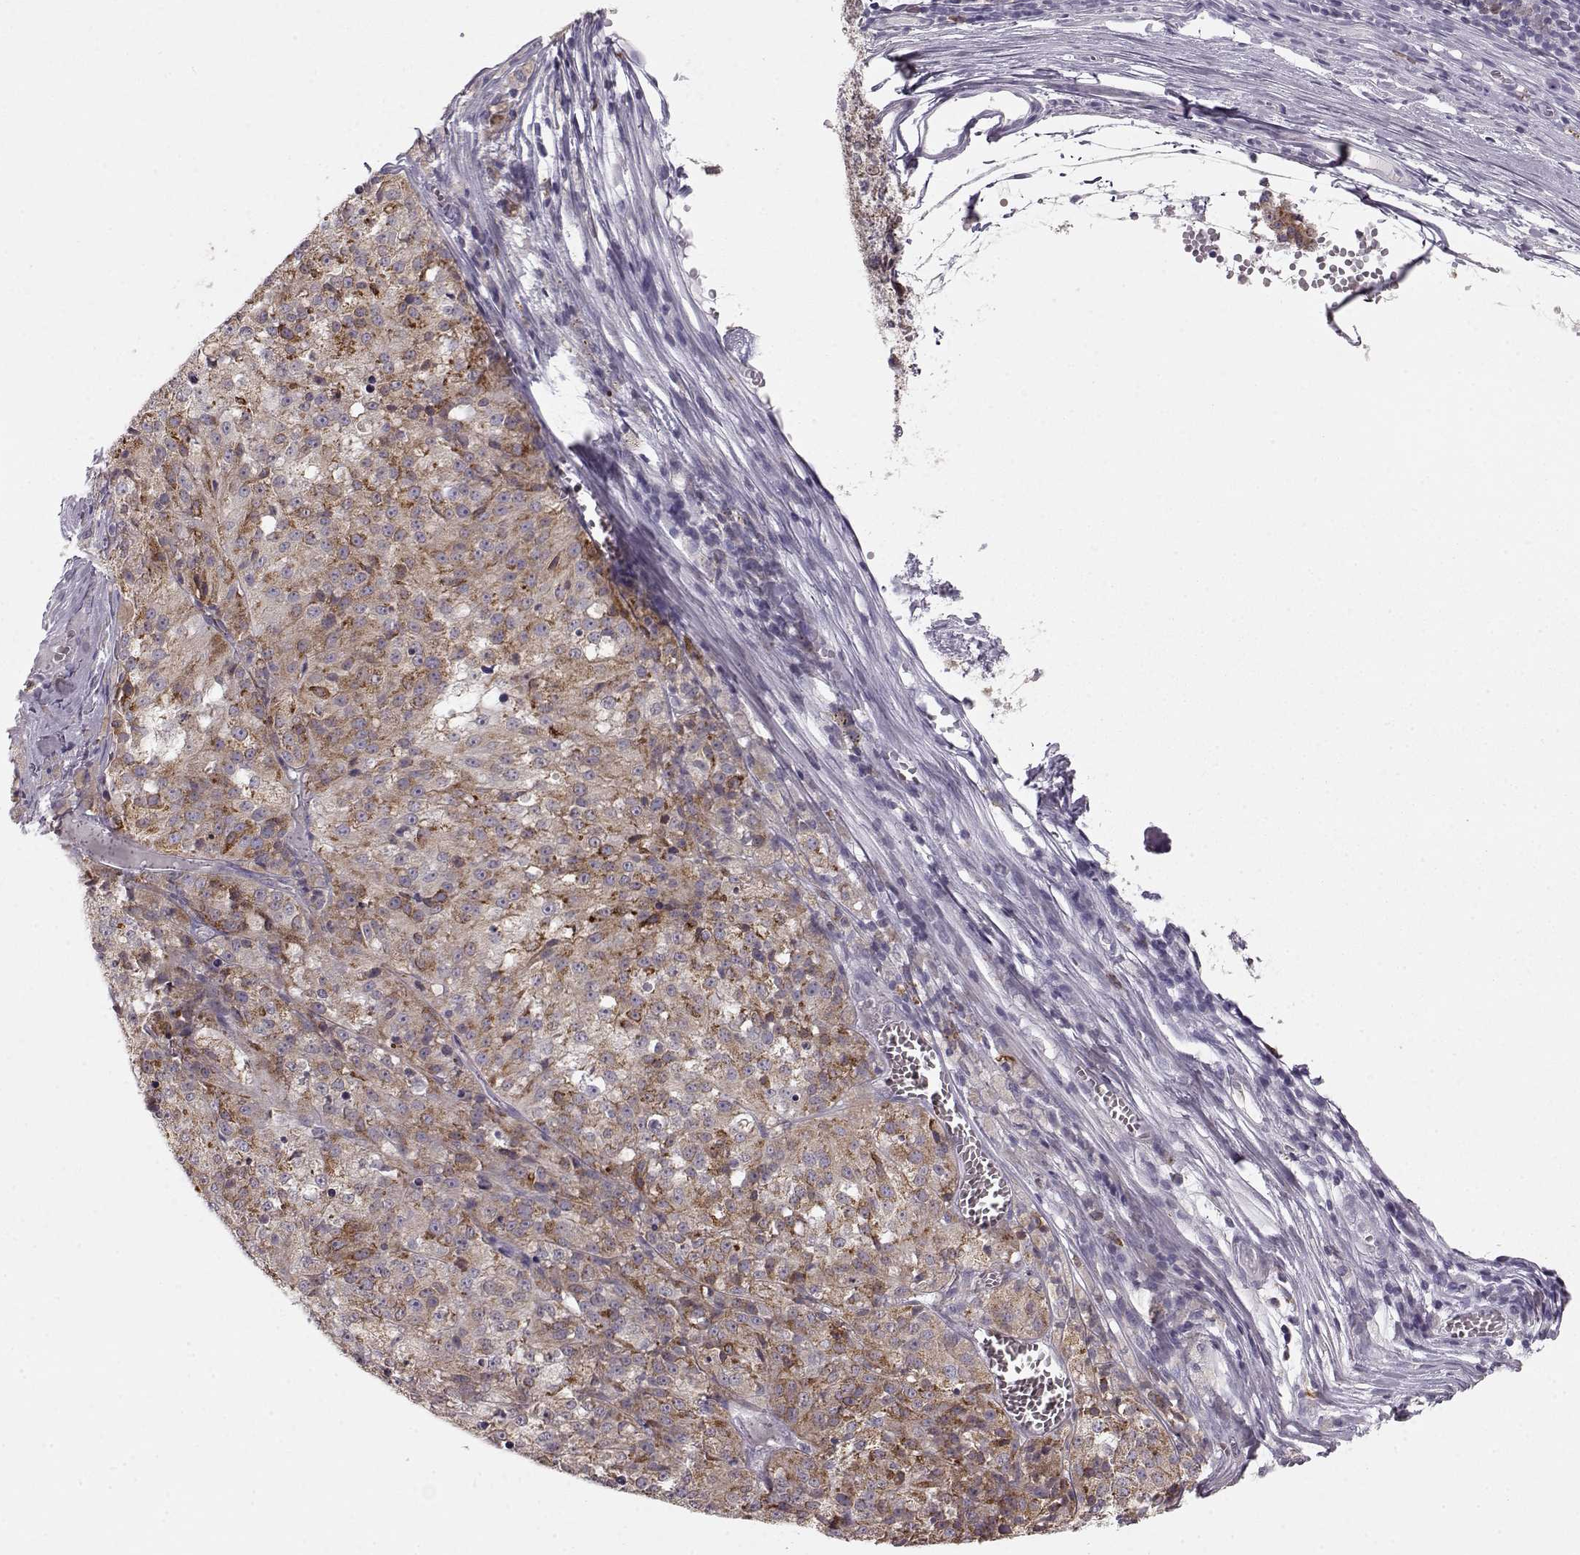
{"staining": {"intensity": "moderate", "quantity": ">75%", "location": "cytoplasmic/membranous"}, "tissue": "melanoma", "cell_type": "Tumor cells", "image_type": "cancer", "snomed": [{"axis": "morphology", "description": "Malignant melanoma, Metastatic site"}, {"axis": "topography", "description": "Lymph node"}], "caption": "Protein staining of melanoma tissue demonstrates moderate cytoplasmic/membranous staining in about >75% of tumor cells. The staining was performed using DAB (3,3'-diaminobenzidine), with brown indicating positive protein expression. Nuclei are stained blue with hematoxylin.", "gene": "ELOVL5", "patient": {"sex": "female", "age": 64}}